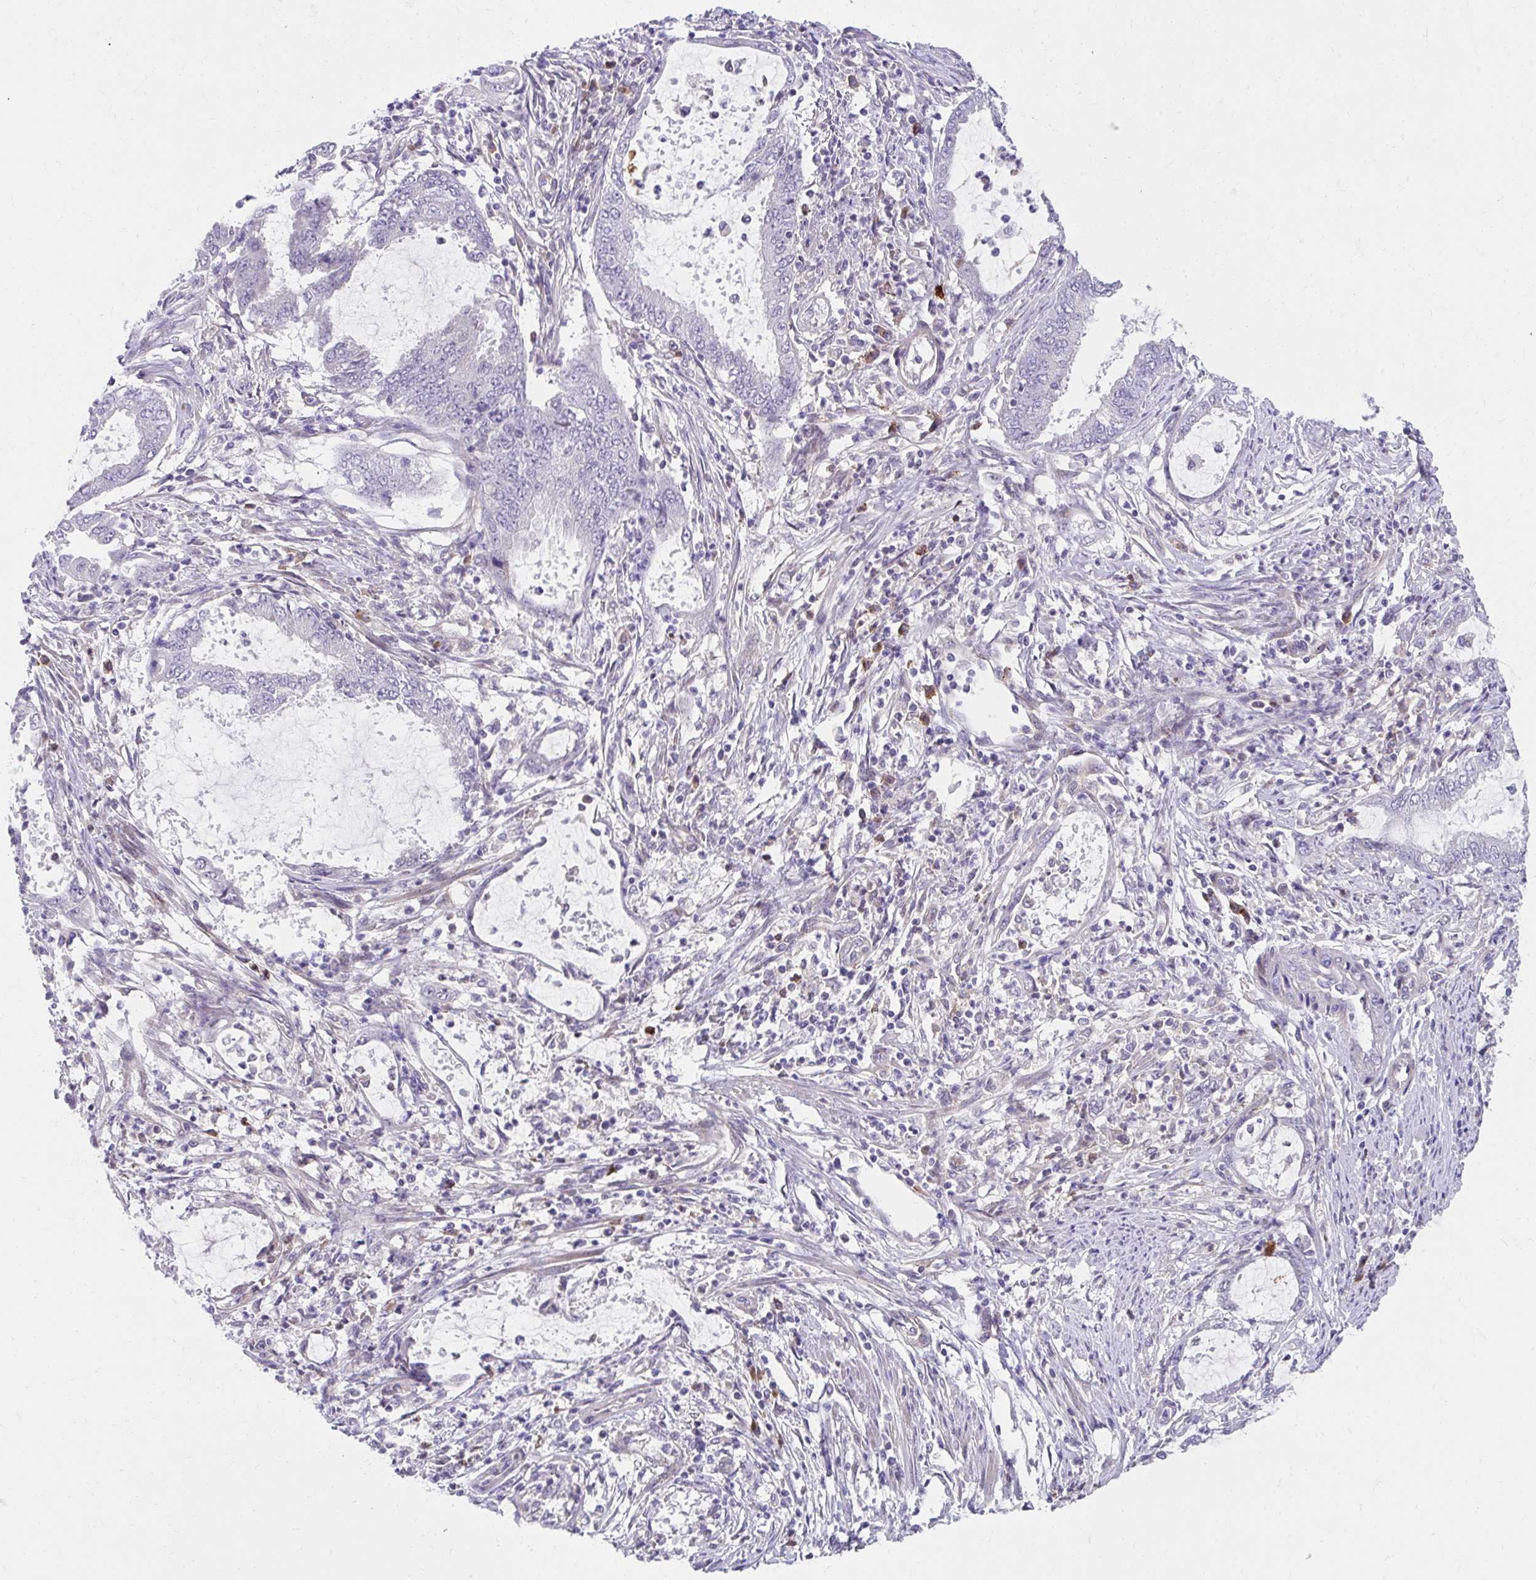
{"staining": {"intensity": "negative", "quantity": "none", "location": "none"}, "tissue": "endometrial cancer", "cell_type": "Tumor cells", "image_type": "cancer", "snomed": [{"axis": "morphology", "description": "Adenocarcinoma, NOS"}, {"axis": "topography", "description": "Endometrium"}], "caption": "The histopathology image shows no staining of tumor cells in endometrial cancer.", "gene": "SLAMF7", "patient": {"sex": "female", "age": 51}}